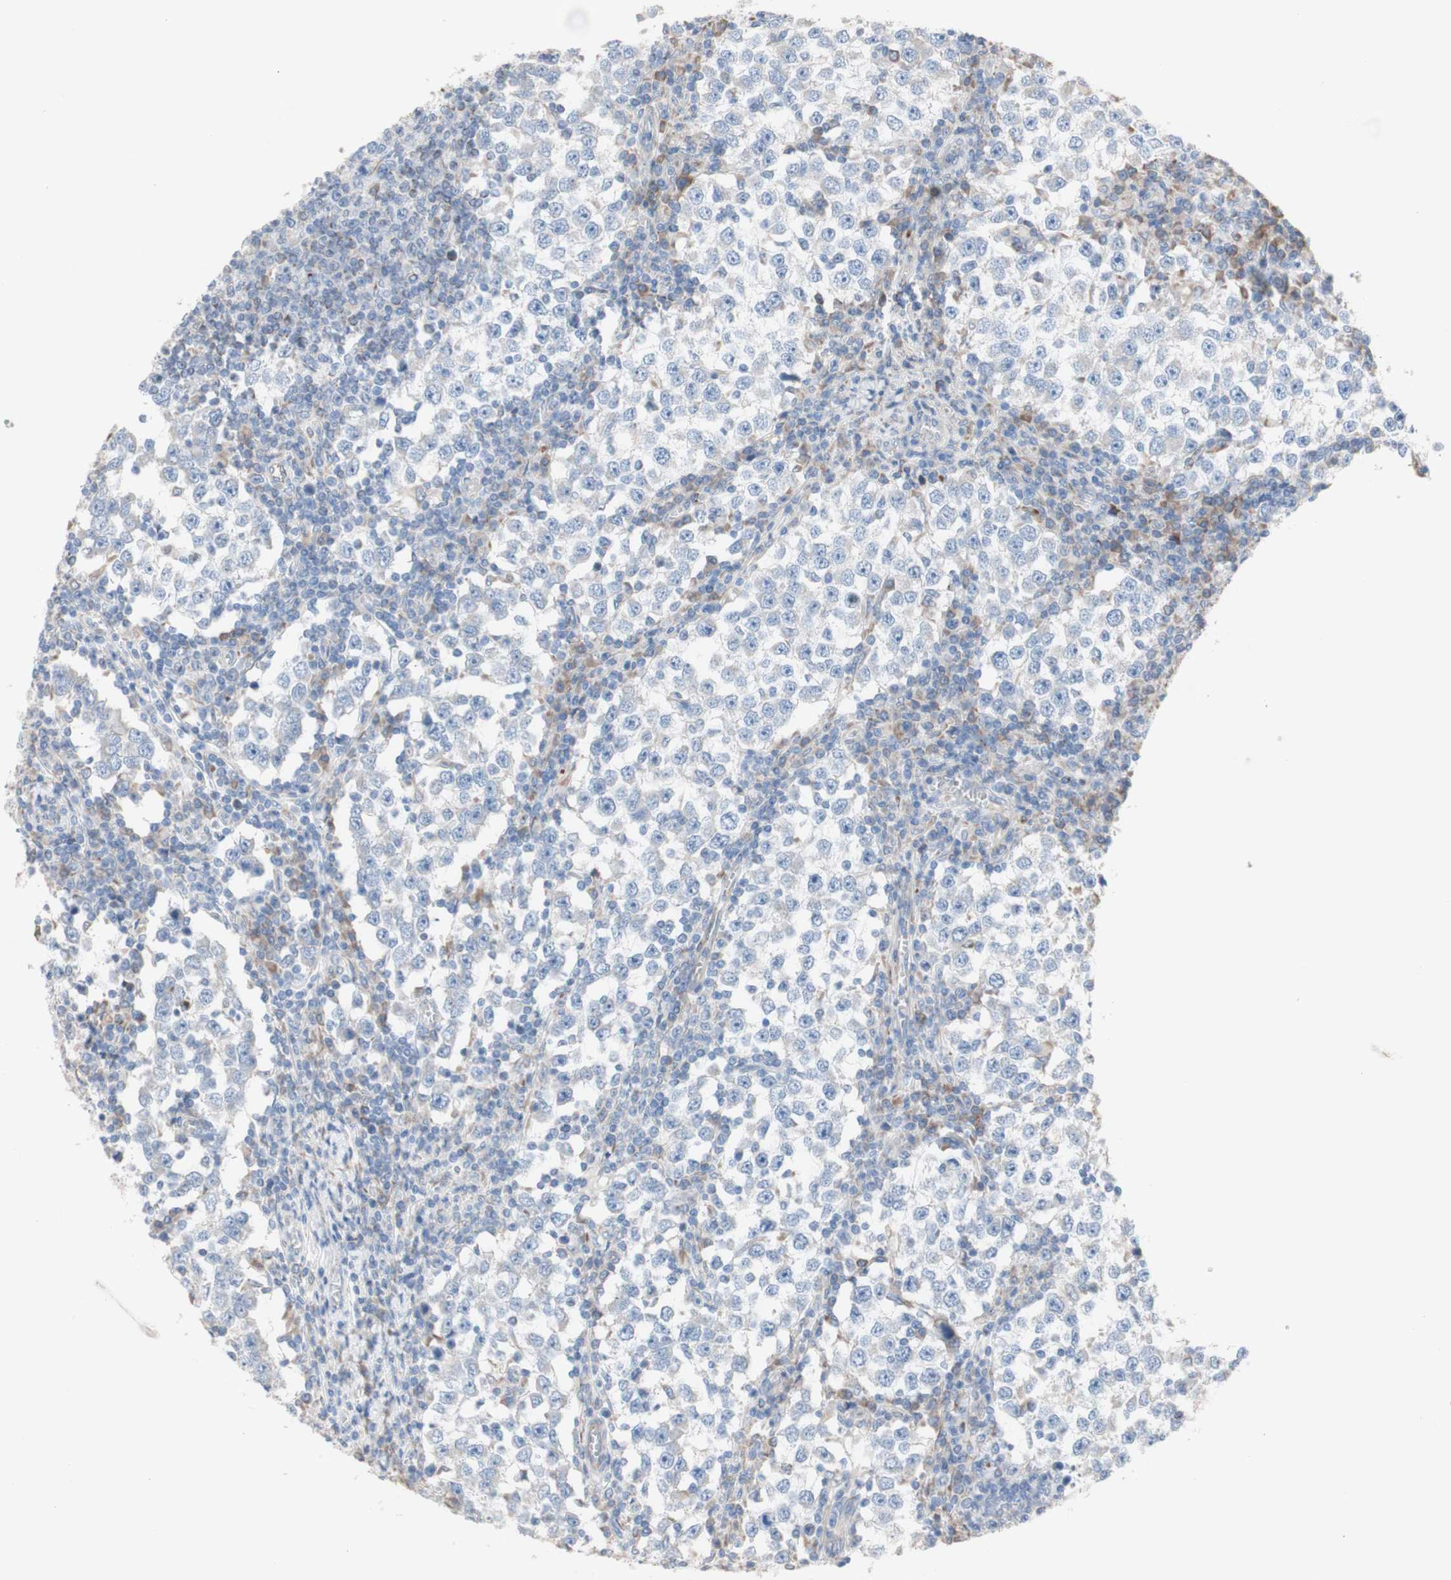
{"staining": {"intensity": "negative", "quantity": "none", "location": "none"}, "tissue": "testis cancer", "cell_type": "Tumor cells", "image_type": "cancer", "snomed": [{"axis": "morphology", "description": "Seminoma, NOS"}, {"axis": "topography", "description": "Testis"}], "caption": "The immunohistochemistry (IHC) photomicrograph has no significant positivity in tumor cells of seminoma (testis) tissue.", "gene": "AGPAT5", "patient": {"sex": "male", "age": 65}}